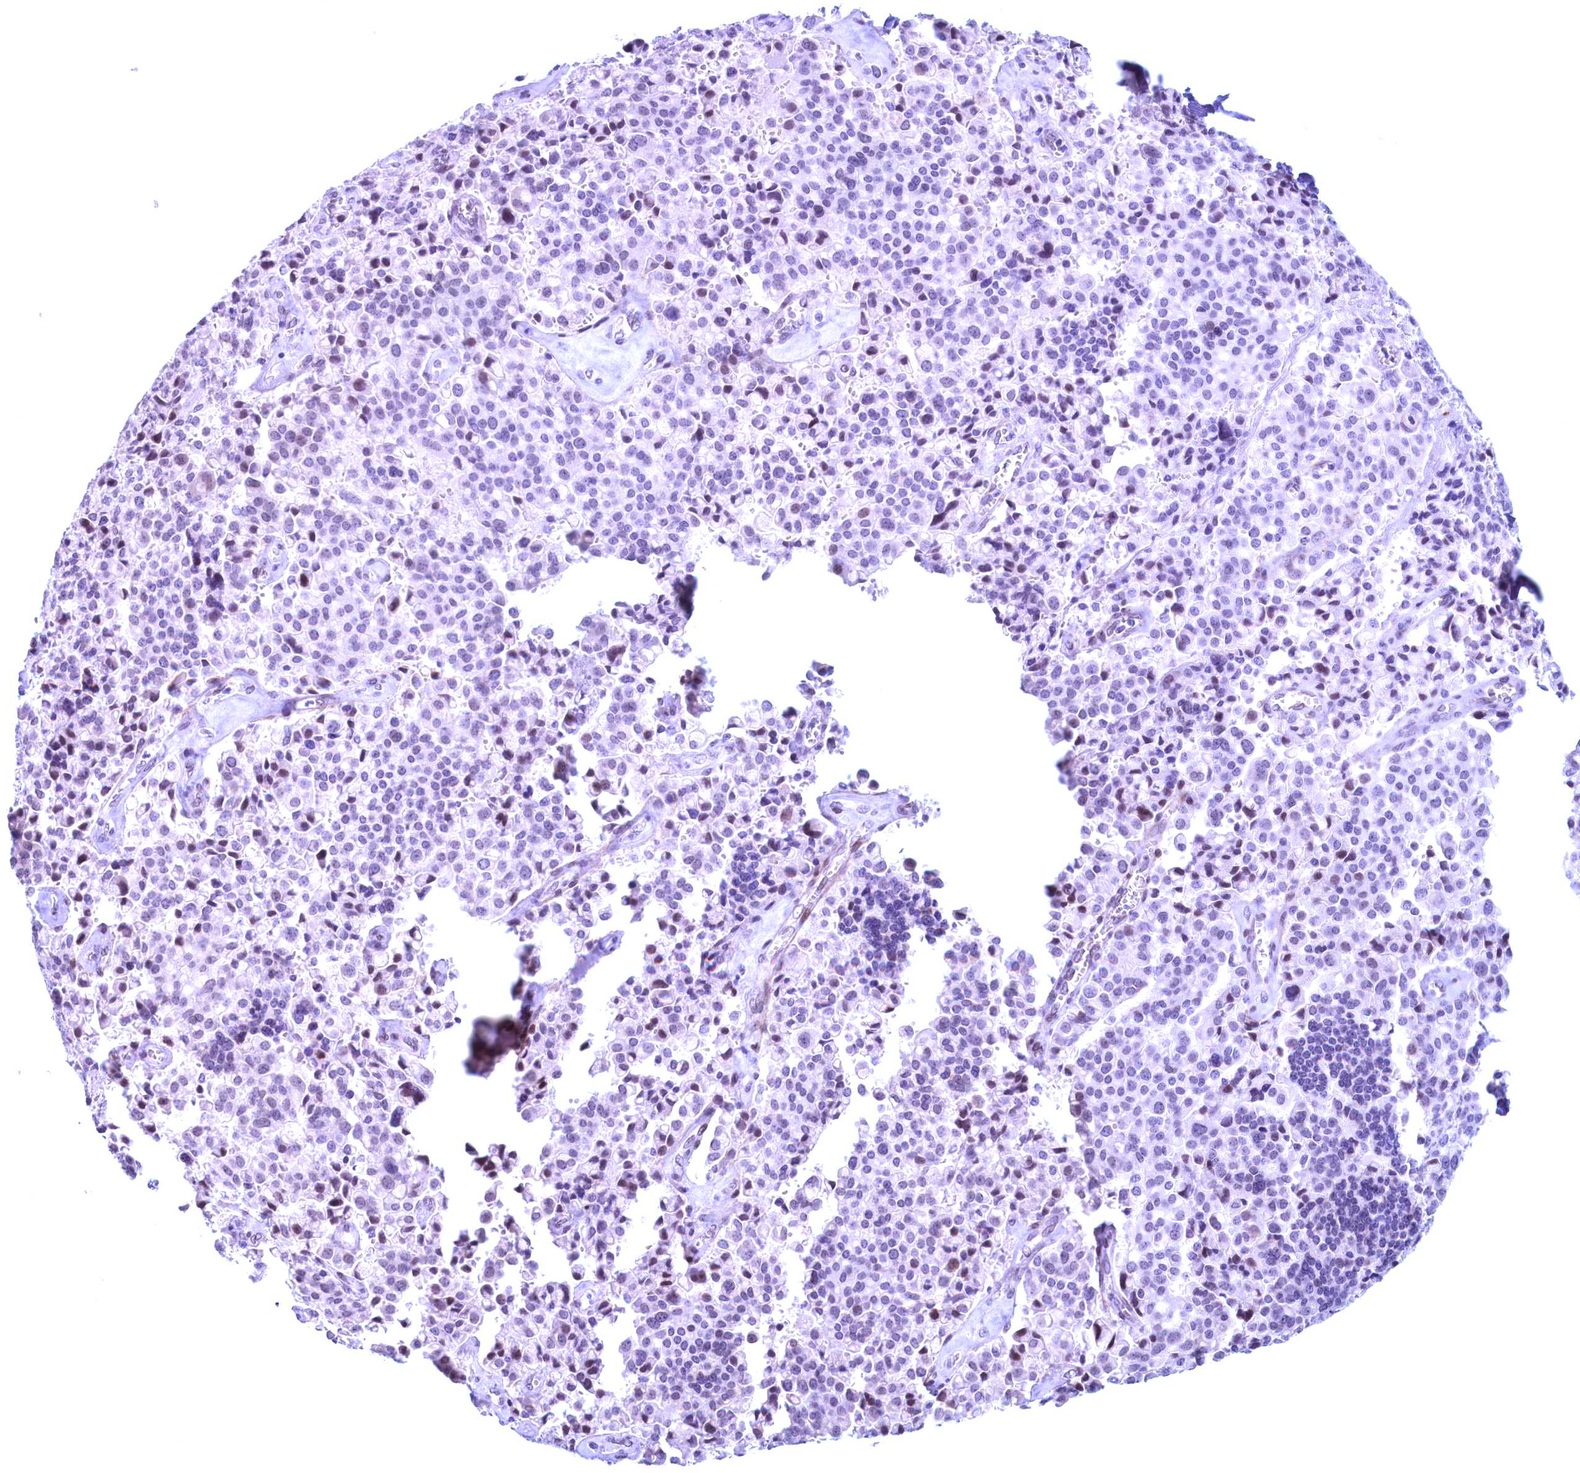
{"staining": {"intensity": "negative", "quantity": "none", "location": "none"}, "tissue": "pancreatic cancer", "cell_type": "Tumor cells", "image_type": "cancer", "snomed": [{"axis": "morphology", "description": "Adenocarcinoma, NOS"}, {"axis": "topography", "description": "Pancreas"}], "caption": "Tumor cells show no significant positivity in pancreatic cancer.", "gene": "GPSM1", "patient": {"sex": "male", "age": 65}}